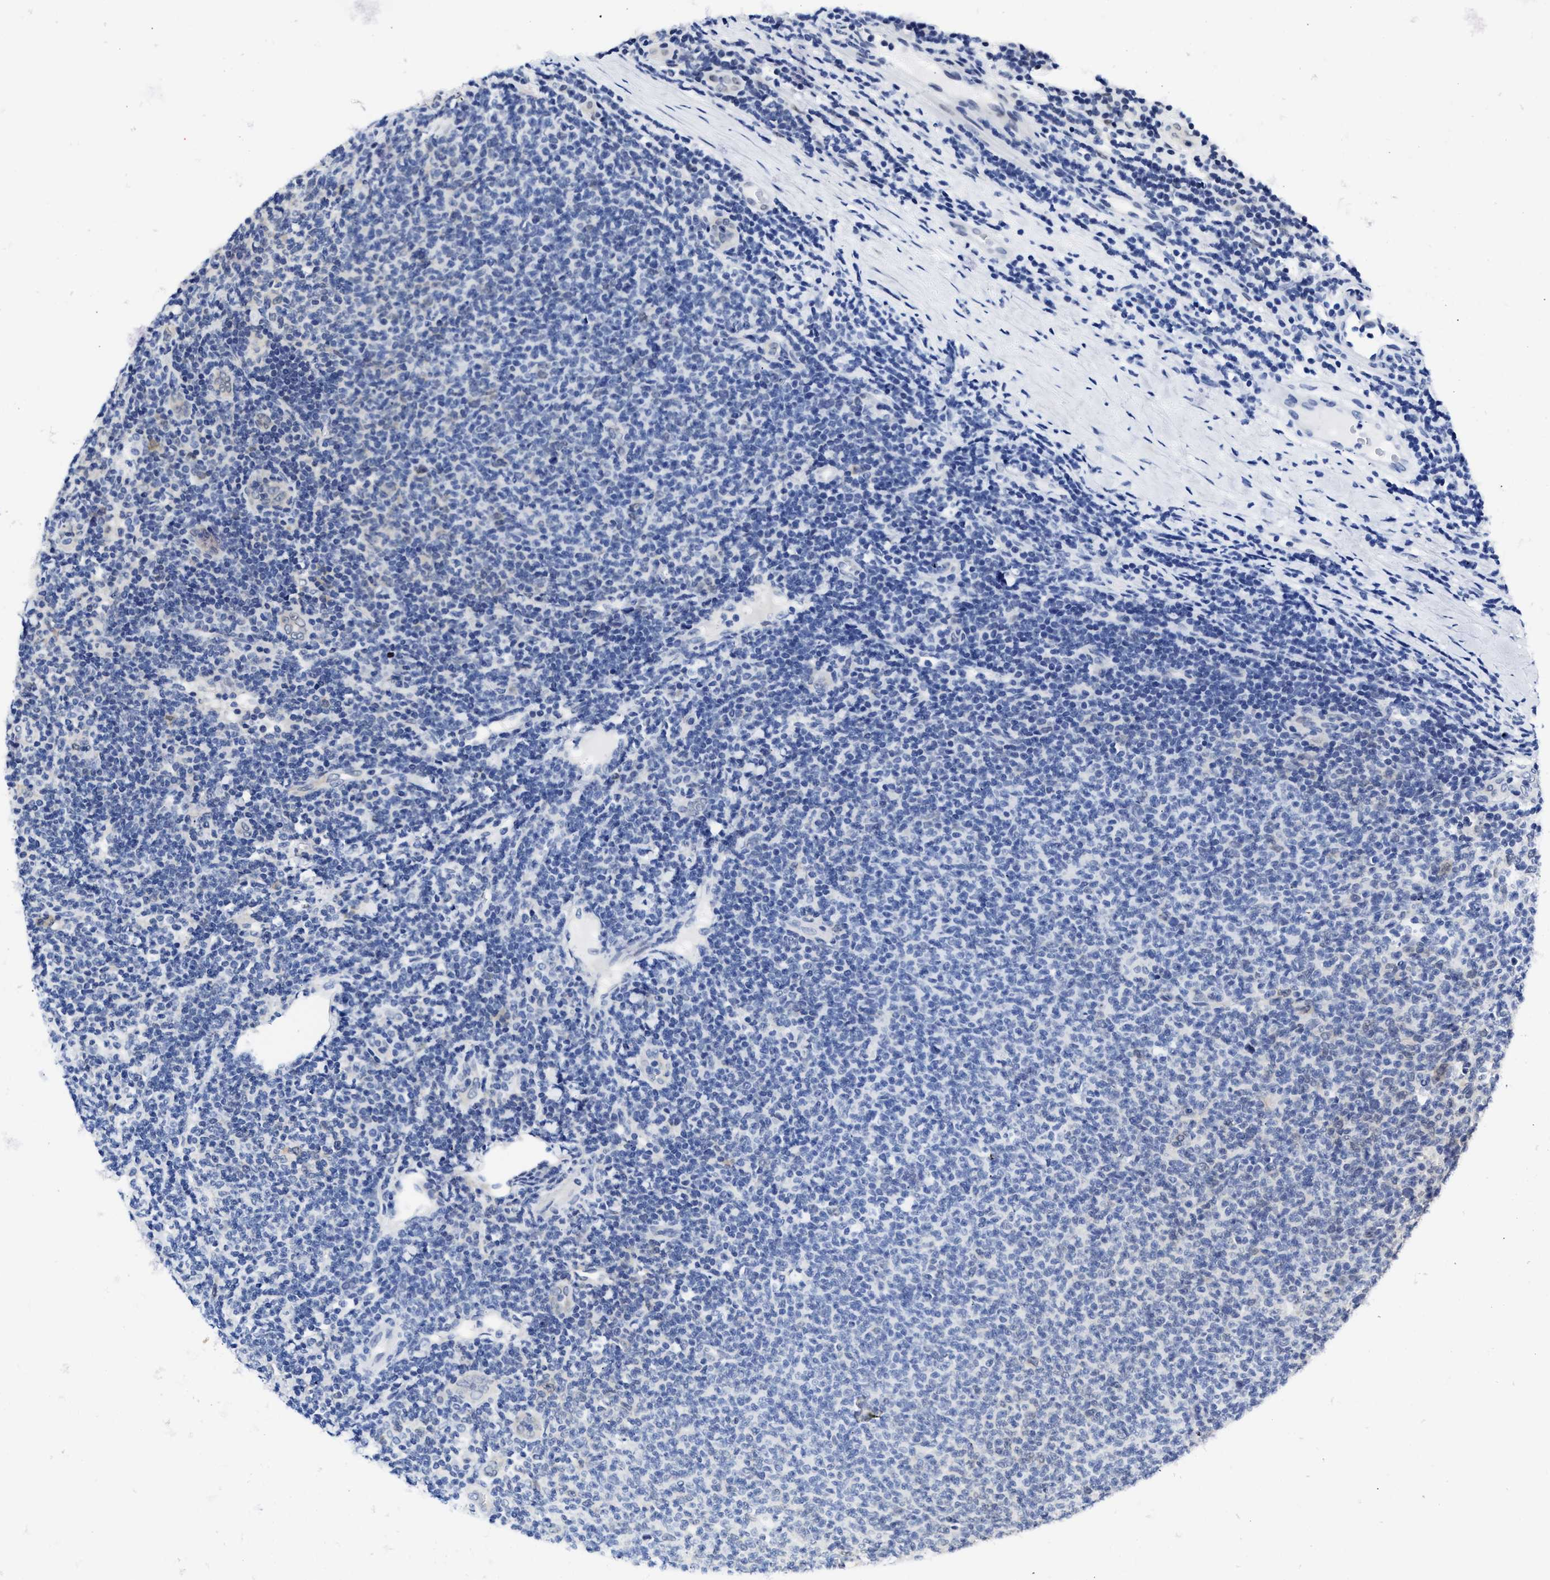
{"staining": {"intensity": "negative", "quantity": "none", "location": "none"}, "tissue": "lymphoma", "cell_type": "Tumor cells", "image_type": "cancer", "snomed": [{"axis": "morphology", "description": "Malignant lymphoma, non-Hodgkin's type, Low grade"}, {"axis": "topography", "description": "Lymph node"}], "caption": "A histopathology image of low-grade malignant lymphoma, non-Hodgkin's type stained for a protein exhibits no brown staining in tumor cells.", "gene": "XPO5", "patient": {"sex": "male", "age": 66}}